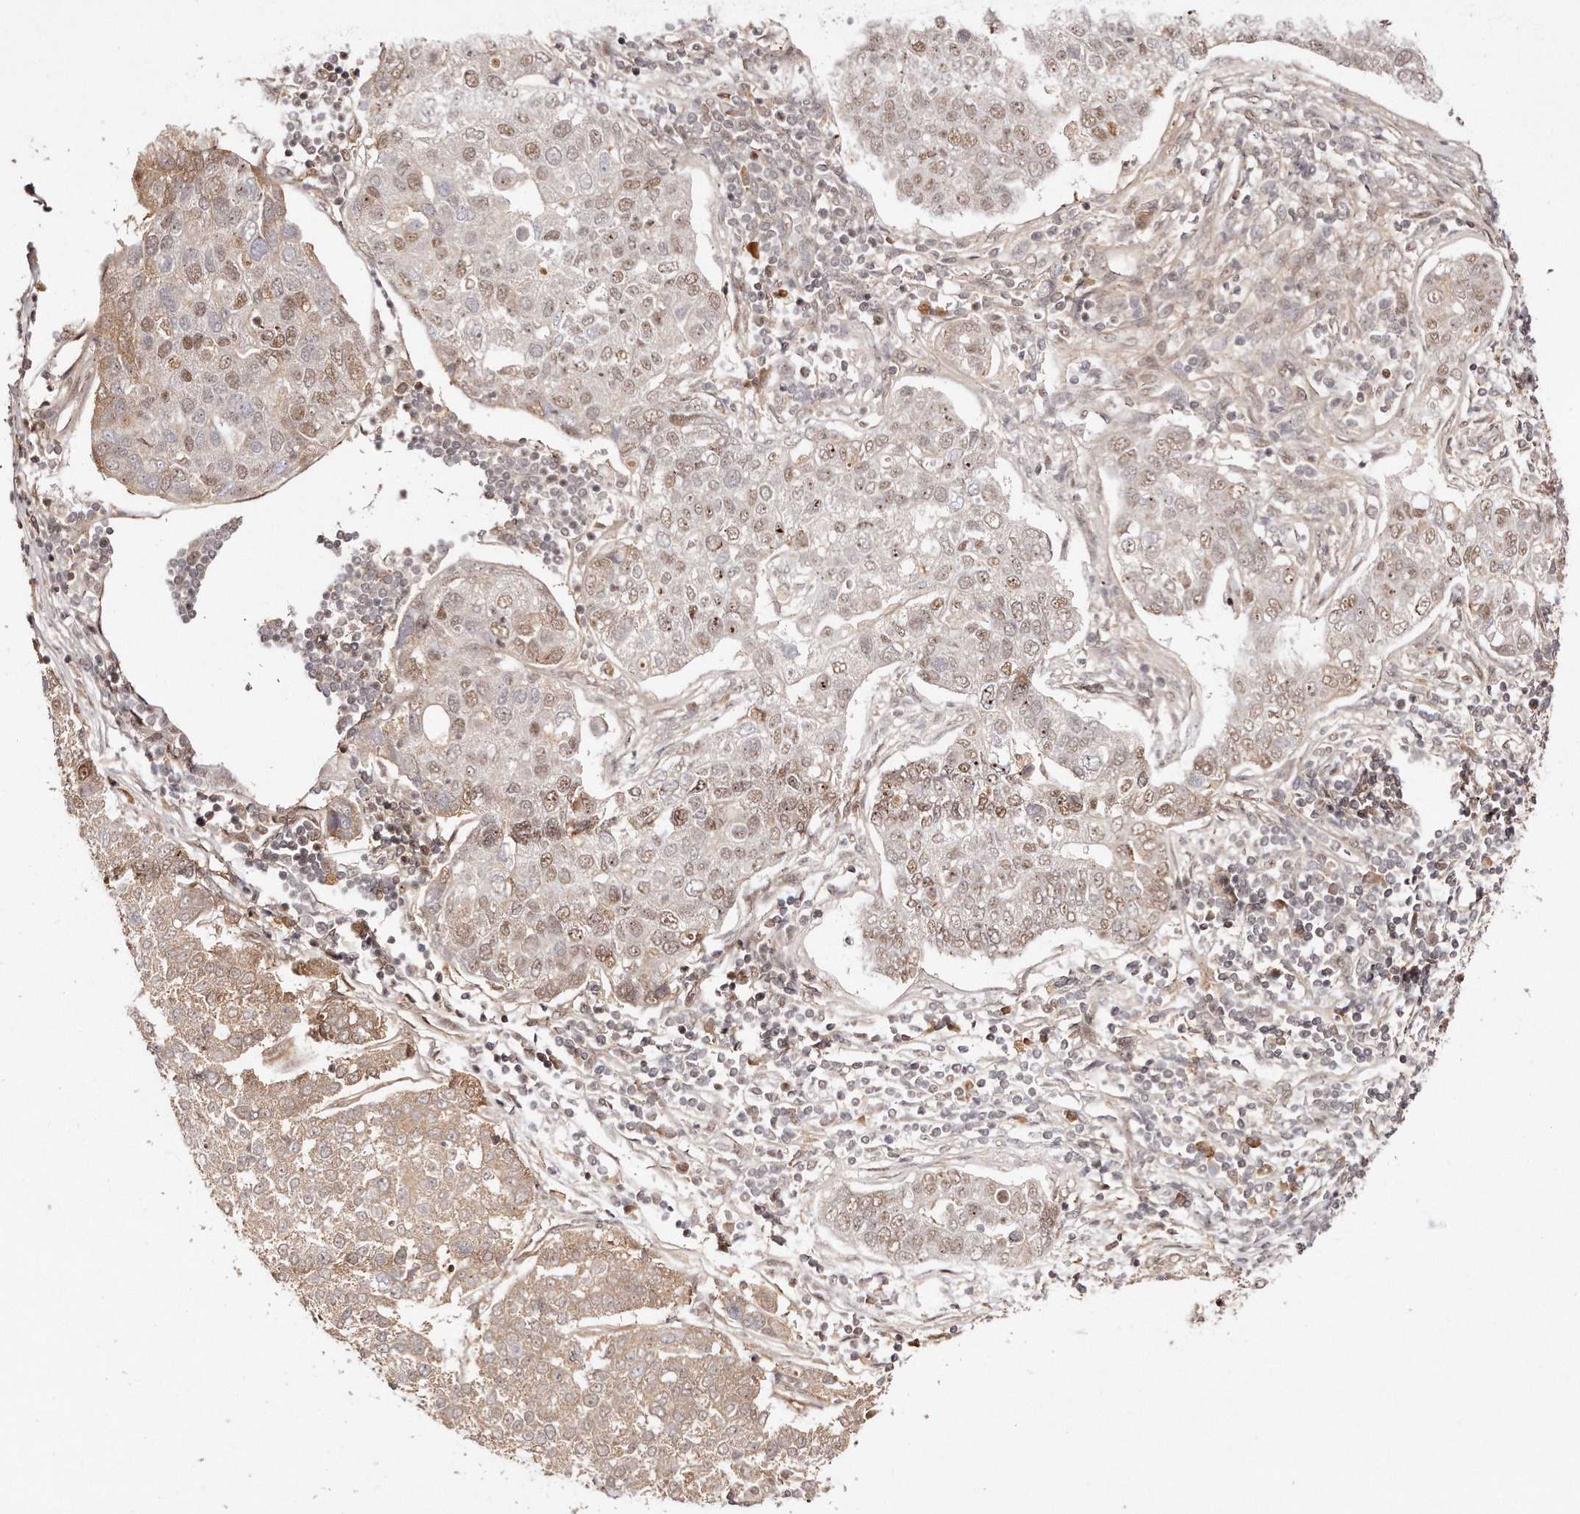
{"staining": {"intensity": "weak", "quantity": ">75%", "location": "nuclear"}, "tissue": "pancreatic cancer", "cell_type": "Tumor cells", "image_type": "cancer", "snomed": [{"axis": "morphology", "description": "Adenocarcinoma, NOS"}, {"axis": "topography", "description": "Pancreas"}], "caption": "Approximately >75% of tumor cells in pancreatic adenocarcinoma reveal weak nuclear protein expression as visualized by brown immunohistochemical staining.", "gene": "SOX4", "patient": {"sex": "female", "age": 61}}